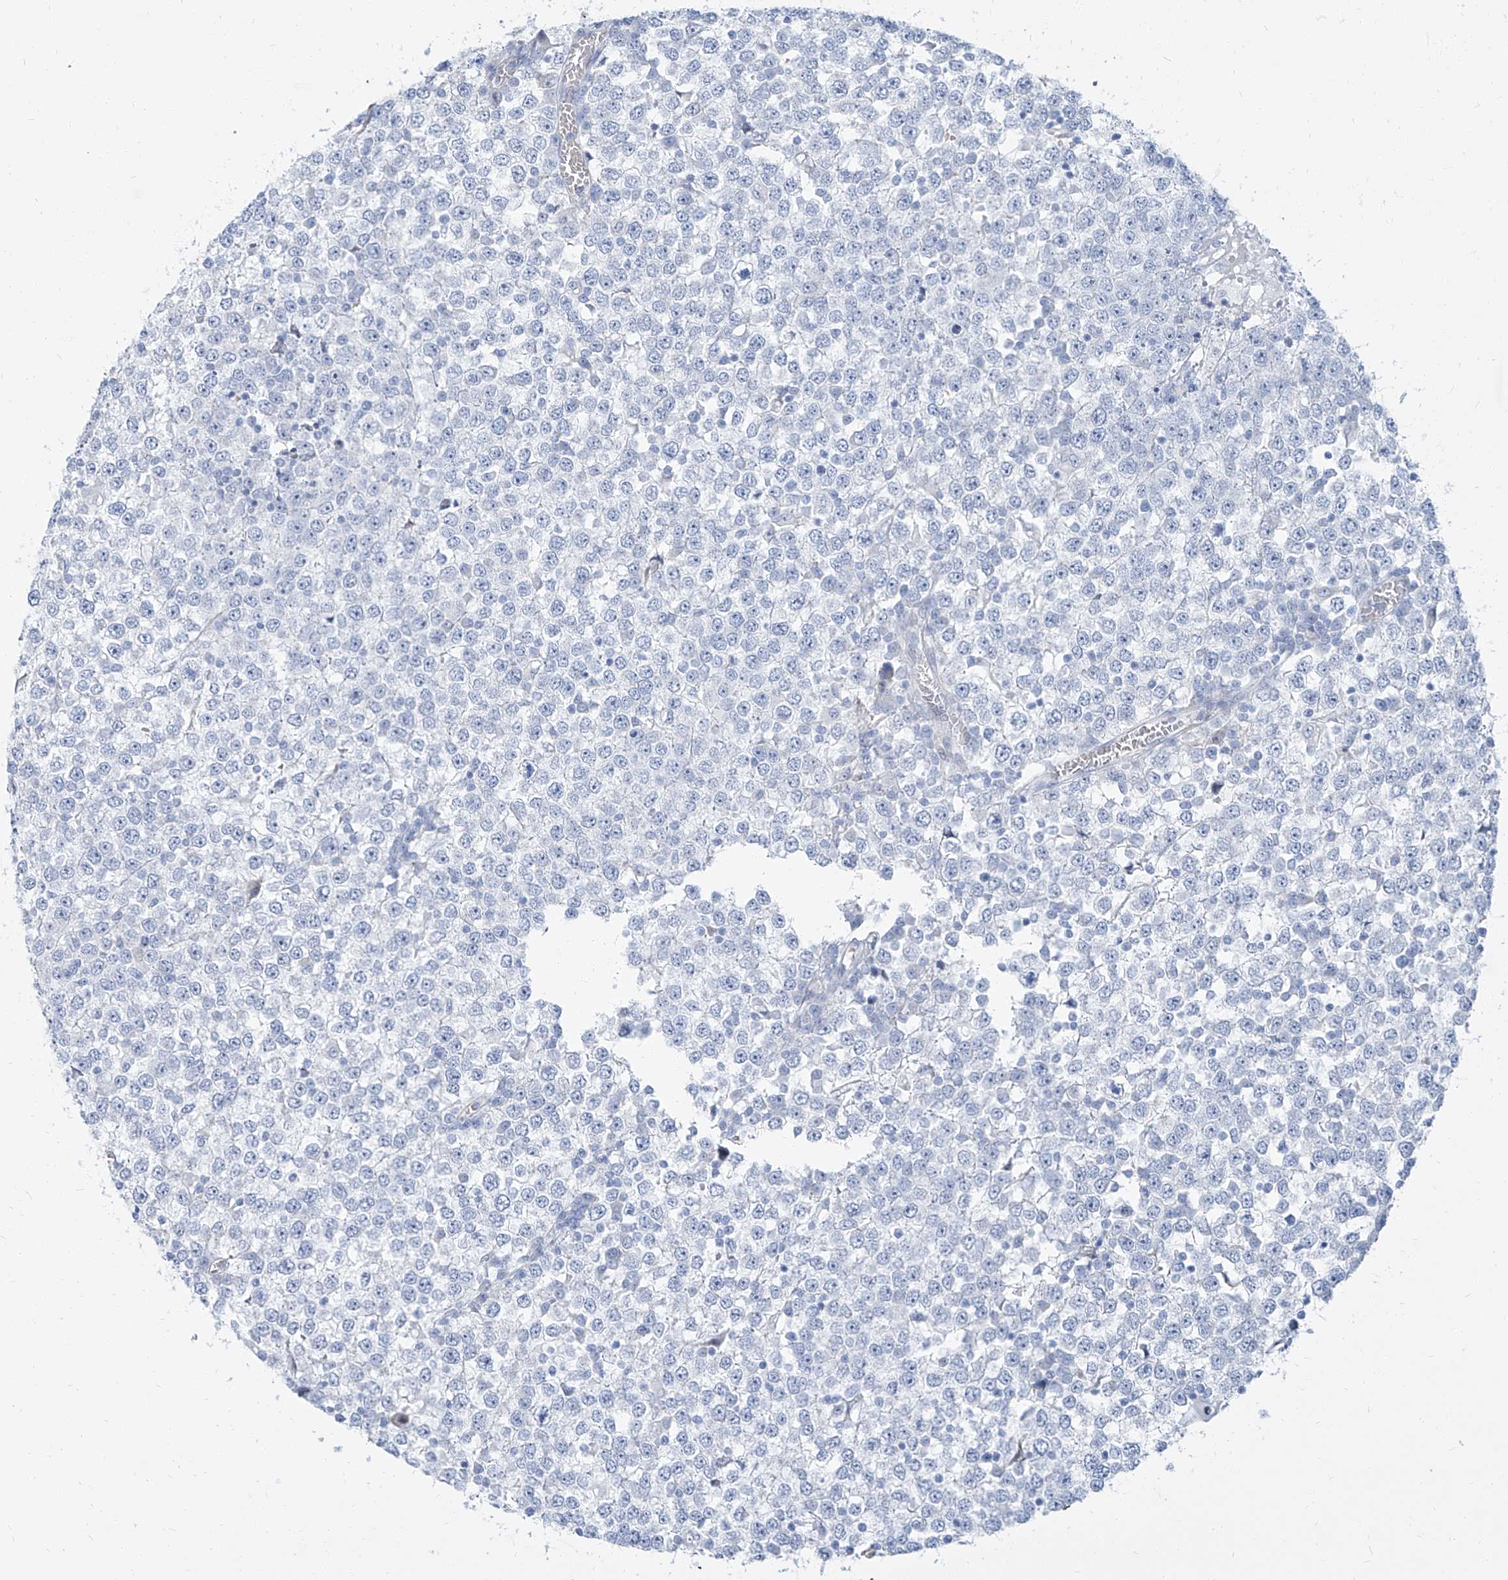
{"staining": {"intensity": "negative", "quantity": "none", "location": "none"}, "tissue": "testis cancer", "cell_type": "Tumor cells", "image_type": "cancer", "snomed": [{"axis": "morphology", "description": "Seminoma, NOS"}, {"axis": "topography", "description": "Testis"}], "caption": "Tumor cells show no significant protein staining in testis cancer. The staining is performed using DAB (3,3'-diaminobenzidine) brown chromogen with nuclei counter-stained in using hematoxylin.", "gene": "TXLNB", "patient": {"sex": "male", "age": 65}}